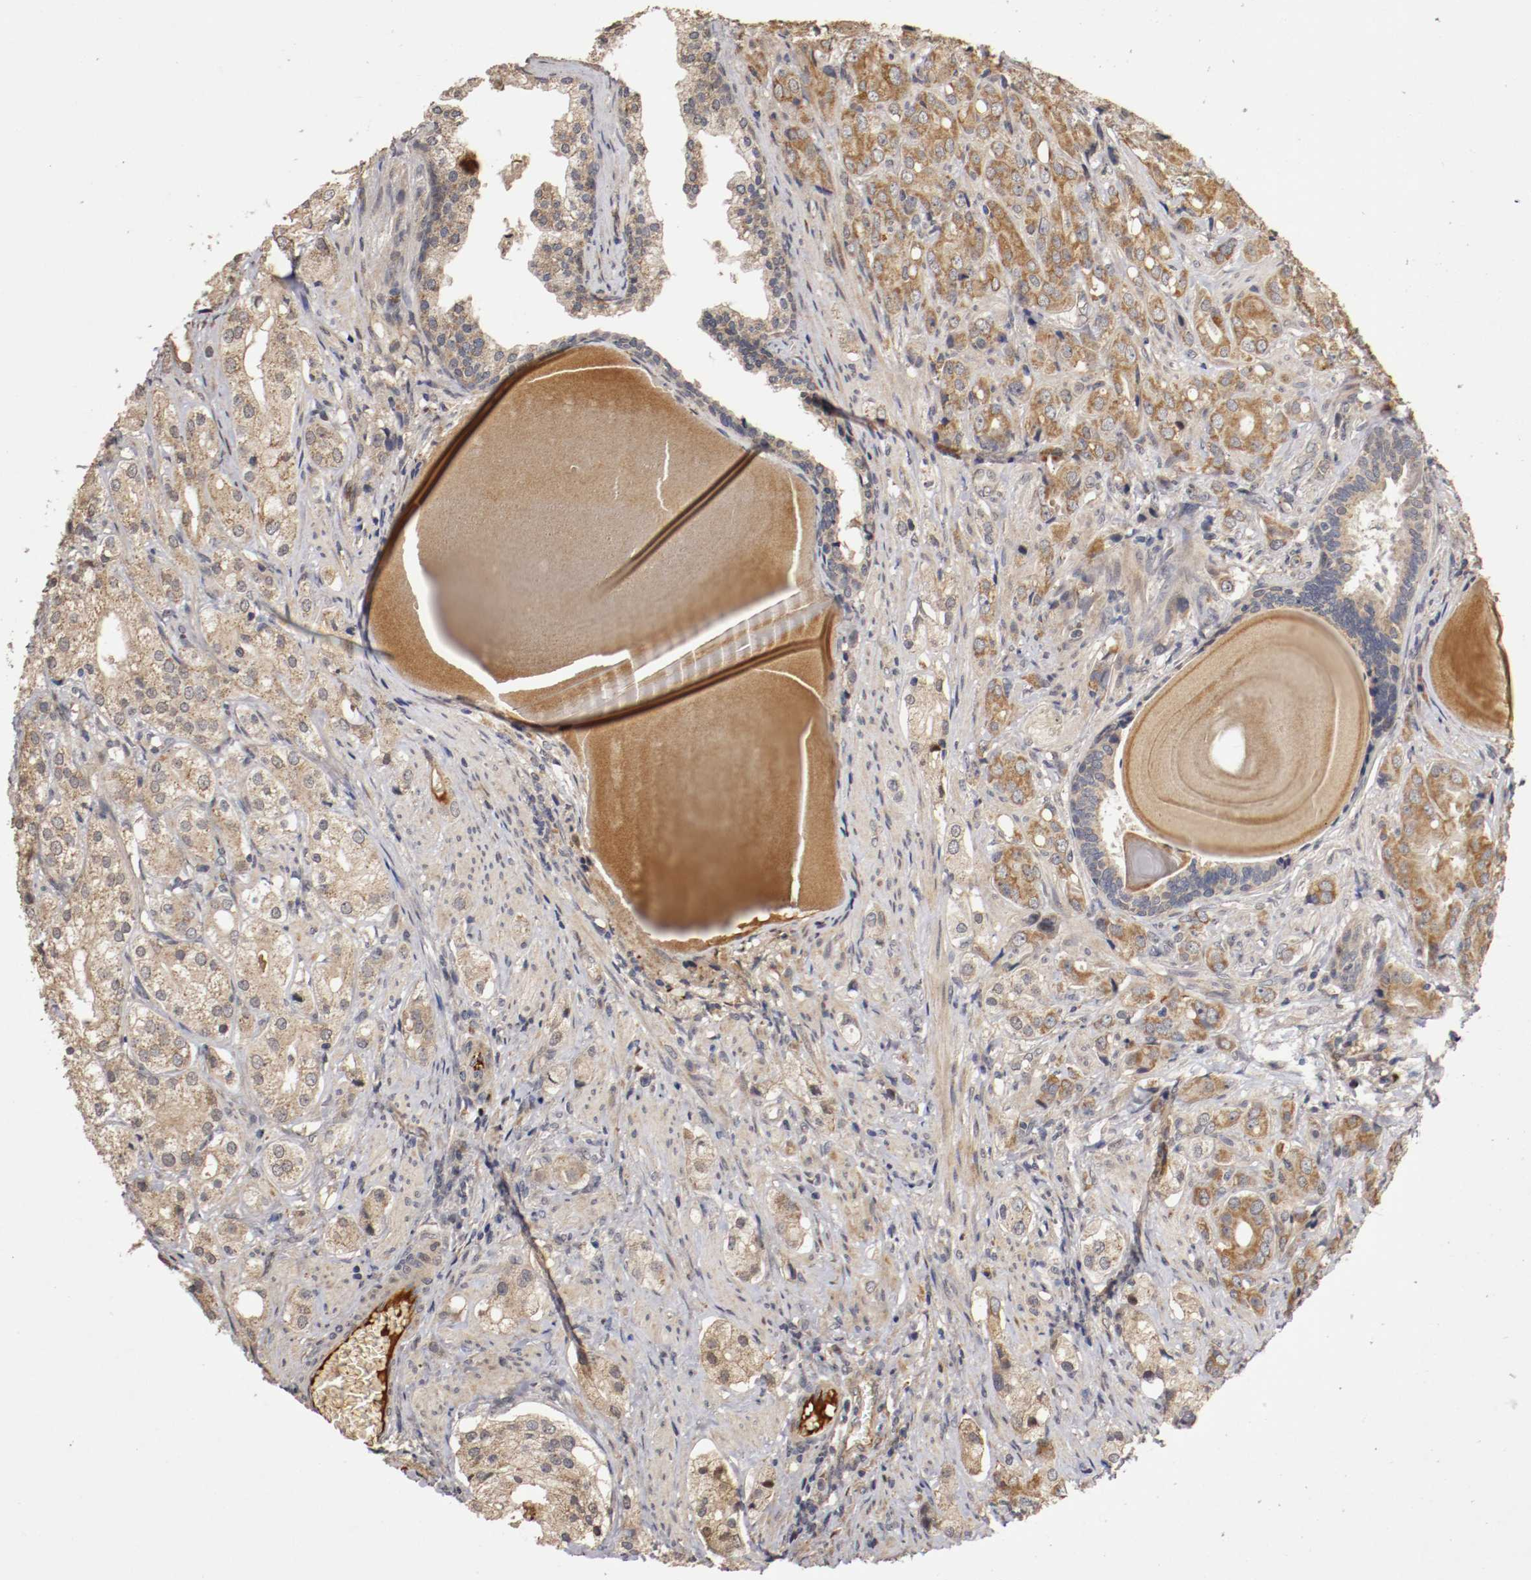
{"staining": {"intensity": "moderate", "quantity": ">75%", "location": "cytoplasmic/membranous"}, "tissue": "prostate cancer", "cell_type": "Tumor cells", "image_type": "cancer", "snomed": [{"axis": "morphology", "description": "Adenocarcinoma, High grade"}, {"axis": "topography", "description": "Prostate"}], "caption": "Moderate cytoplasmic/membranous positivity is seen in about >75% of tumor cells in prostate cancer.", "gene": "TNFRSF1B", "patient": {"sex": "male", "age": 68}}